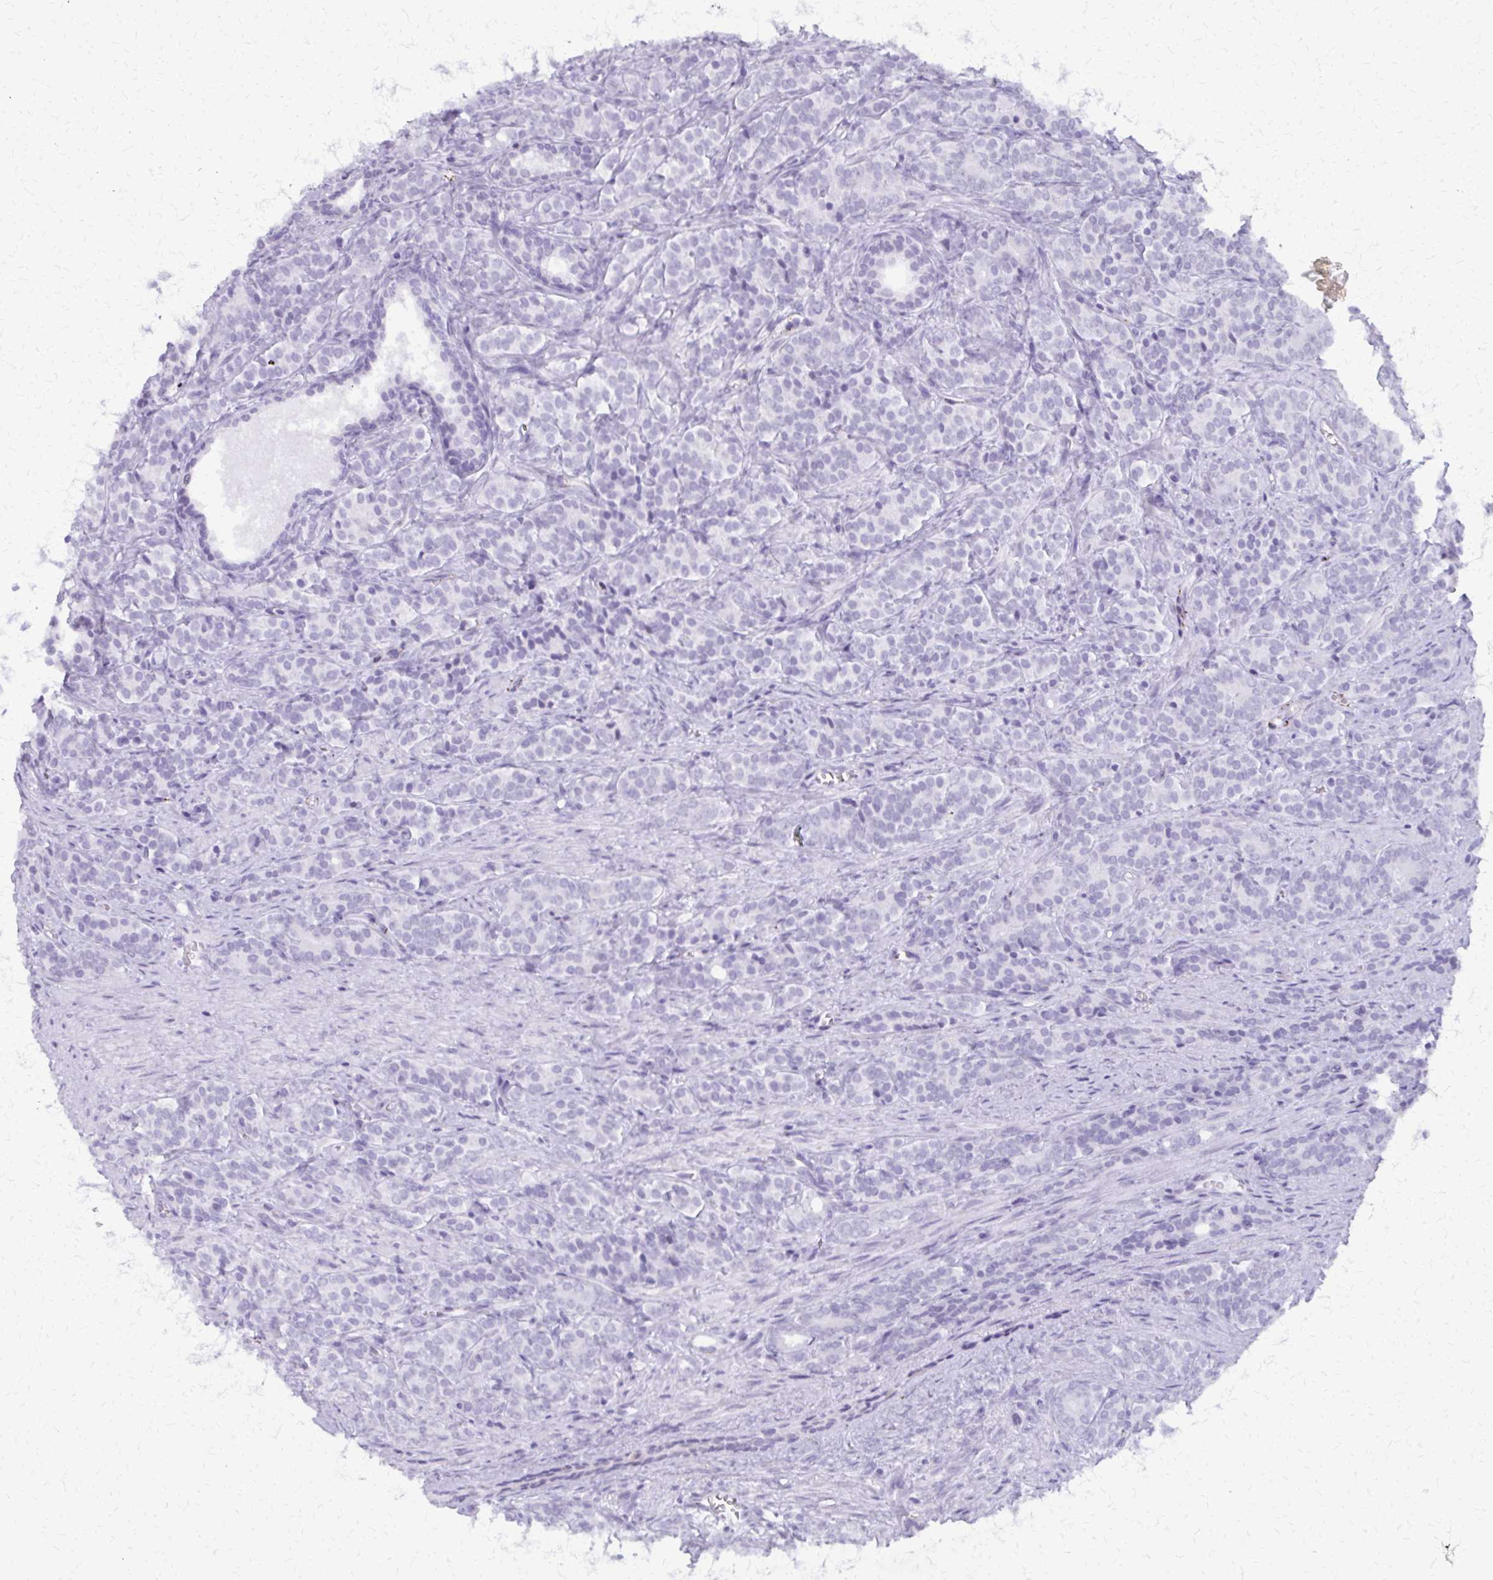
{"staining": {"intensity": "negative", "quantity": "none", "location": "none"}, "tissue": "prostate cancer", "cell_type": "Tumor cells", "image_type": "cancer", "snomed": [{"axis": "morphology", "description": "Adenocarcinoma, High grade"}, {"axis": "topography", "description": "Prostate"}], "caption": "Histopathology image shows no protein positivity in tumor cells of adenocarcinoma (high-grade) (prostate) tissue.", "gene": "FAM162B", "patient": {"sex": "male", "age": 84}}